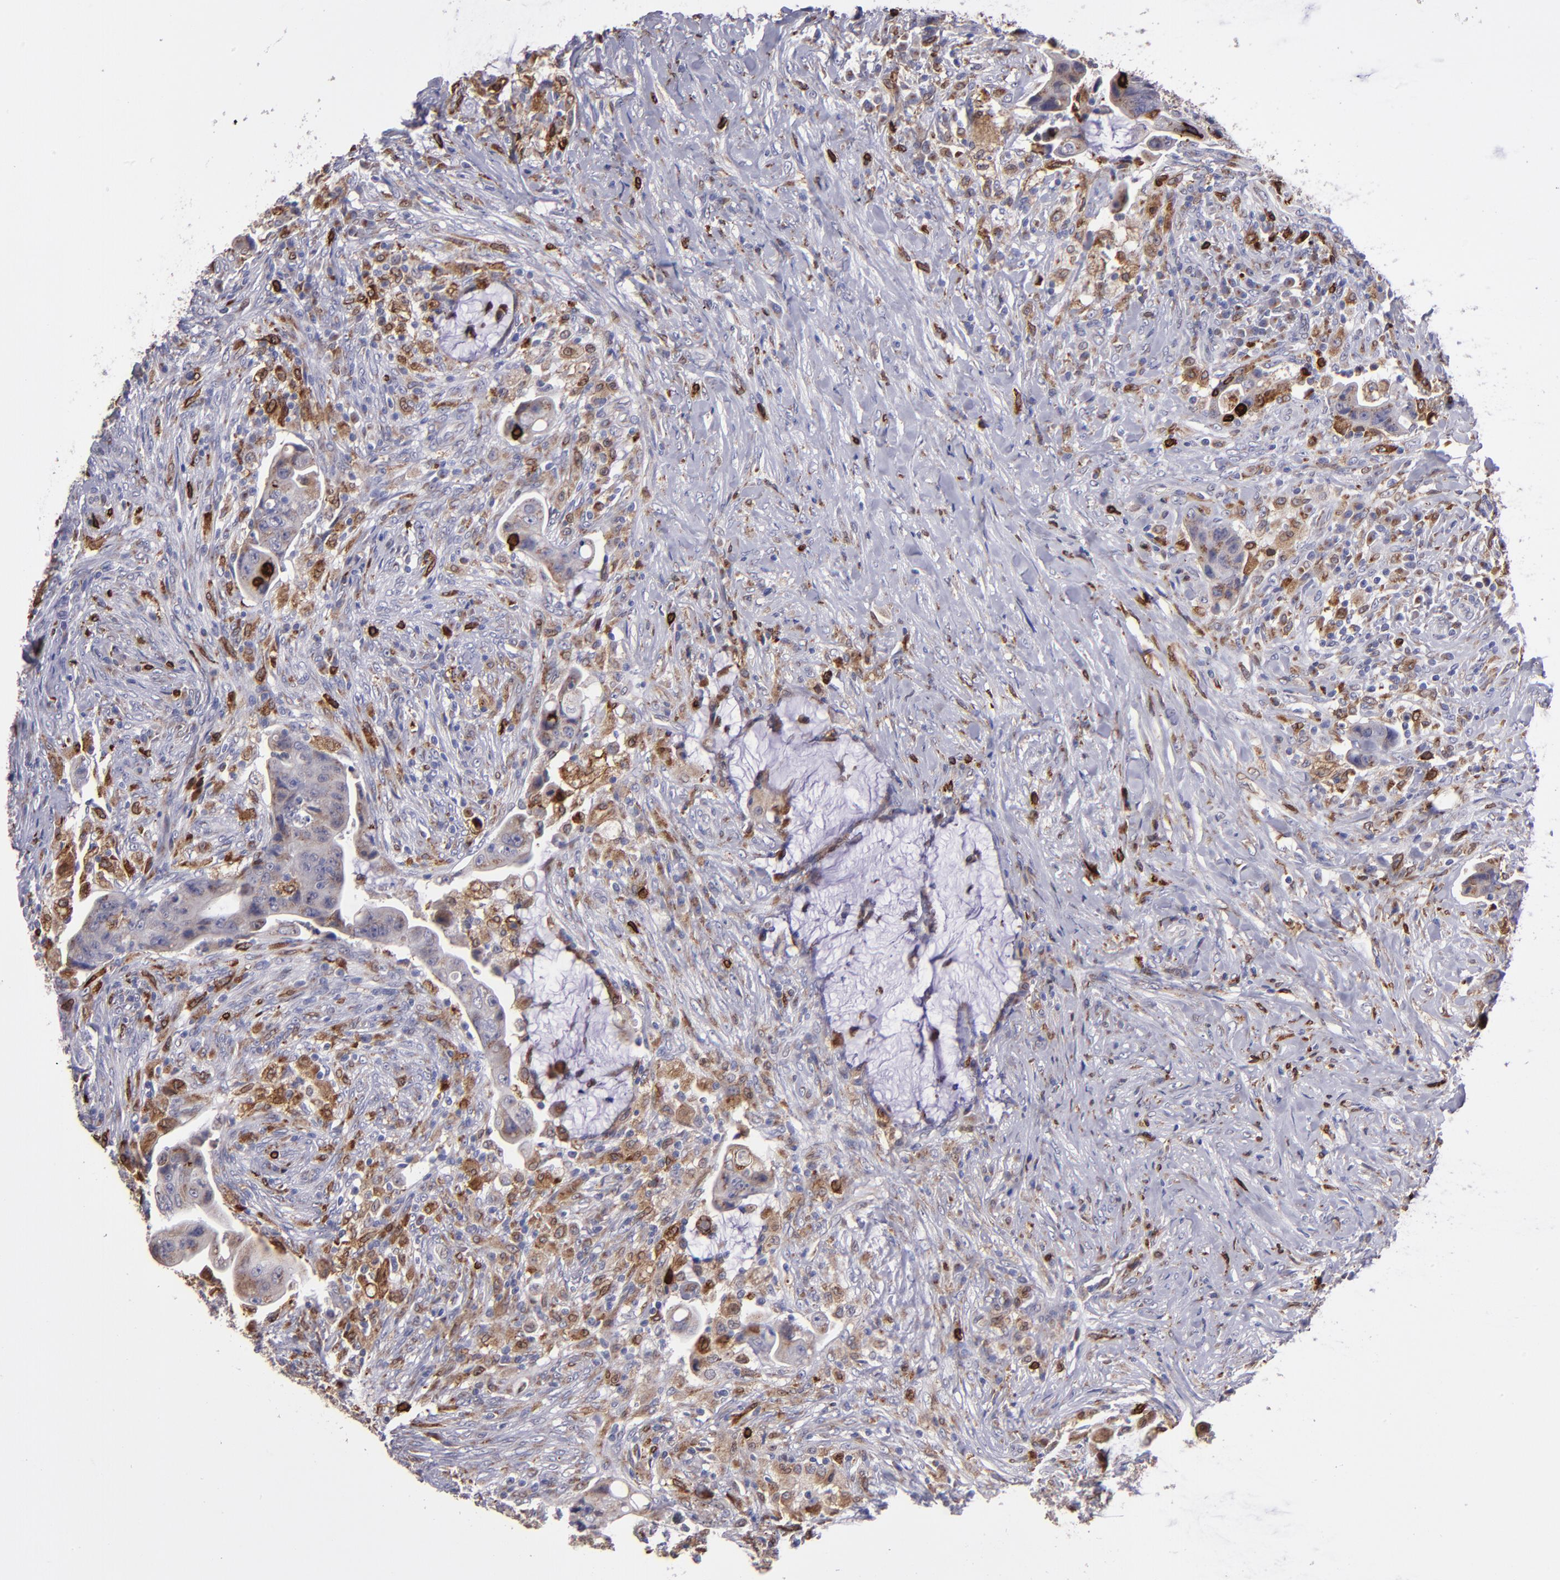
{"staining": {"intensity": "weak", "quantity": "<25%", "location": "cytoplasmic/membranous"}, "tissue": "colorectal cancer", "cell_type": "Tumor cells", "image_type": "cancer", "snomed": [{"axis": "morphology", "description": "Adenocarcinoma, NOS"}, {"axis": "topography", "description": "Rectum"}], "caption": "Immunohistochemistry image of colorectal cancer (adenocarcinoma) stained for a protein (brown), which demonstrates no positivity in tumor cells. (DAB IHC, high magnification).", "gene": "PTGS1", "patient": {"sex": "female", "age": 71}}